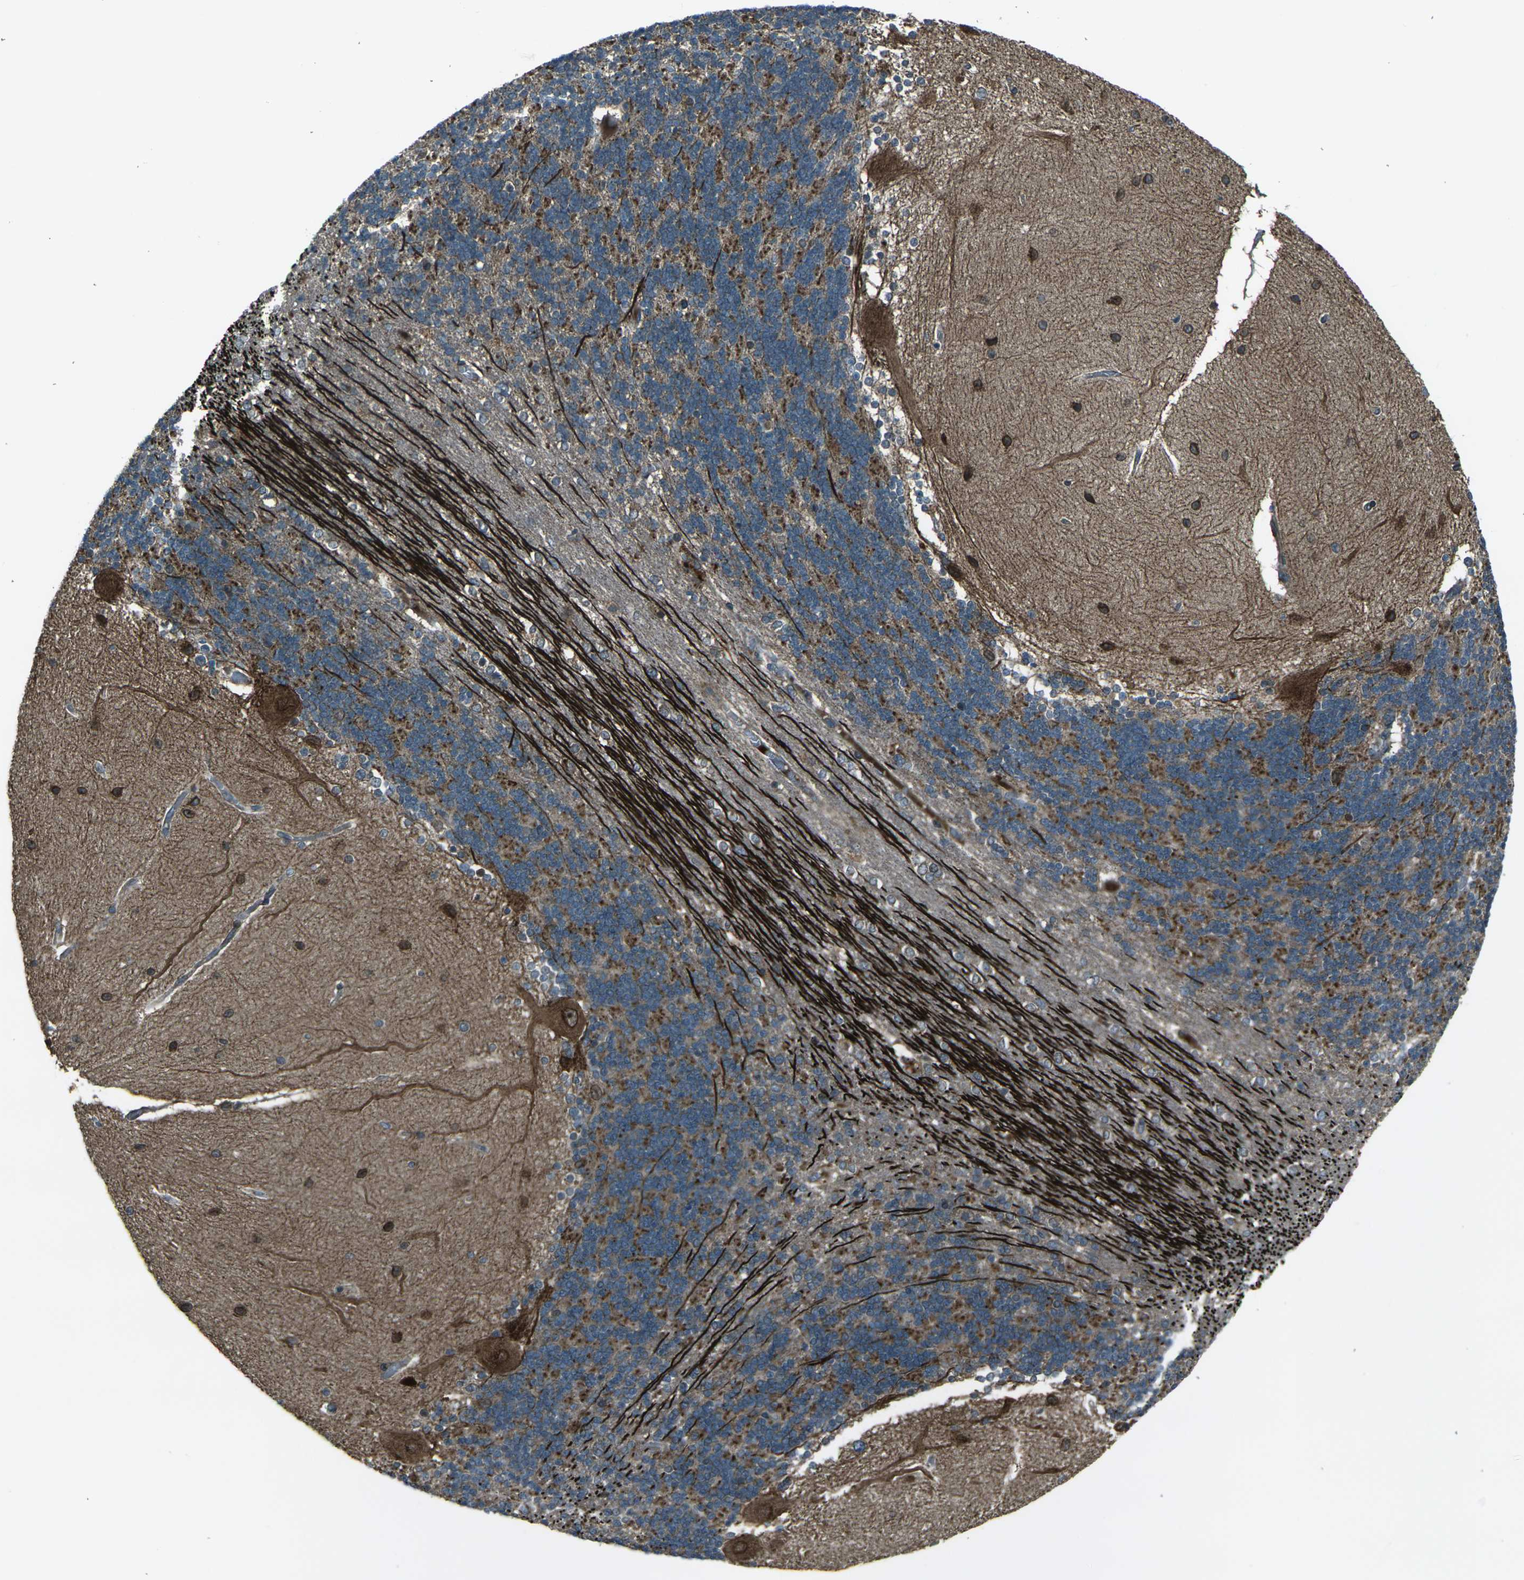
{"staining": {"intensity": "strong", "quantity": "25%-75%", "location": "cytoplasmic/membranous"}, "tissue": "cerebellum", "cell_type": "Cells in granular layer", "image_type": "normal", "snomed": [{"axis": "morphology", "description": "Normal tissue, NOS"}, {"axis": "topography", "description": "Cerebellum"}], "caption": "Brown immunohistochemical staining in unremarkable human cerebellum shows strong cytoplasmic/membranous expression in about 25%-75% of cells in granular layer.", "gene": "LSMEM1", "patient": {"sex": "female", "age": 54}}